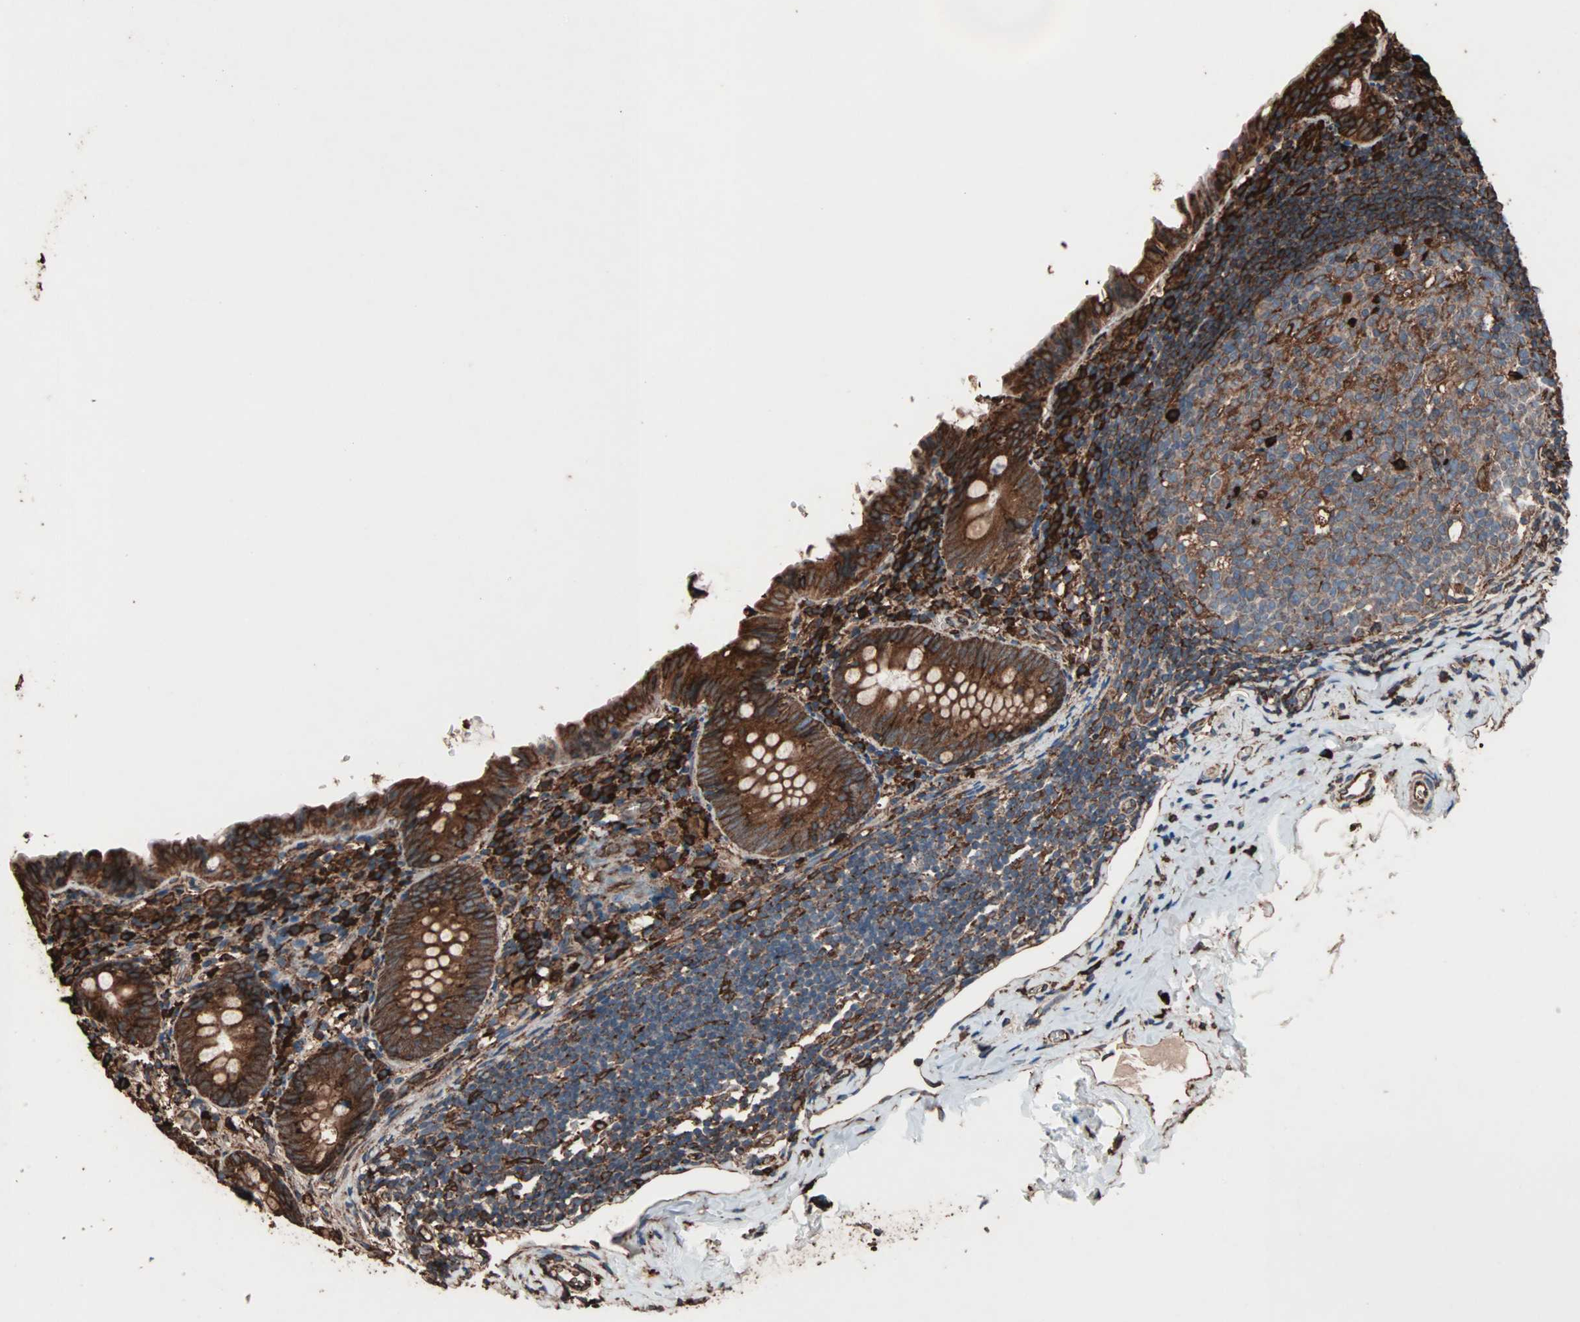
{"staining": {"intensity": "strong", "quantity": ">75%", "location": "cytoplasmic/membranous"}, "tissue": "appendix", "cell_type": "Glandular cells", "image_type": "normal", "snomed": [{"axis": "morphology", "description": "Normal tissue, NOS"}, {"axis": "topography", "description": "Appendix"}], "caption": "This histopathology image displays IHC staining of unremarkable human appendix, with high strong cytoplasmic/membranous expression in about >75% of glandular cells.", "gene": "HSP90B1", "patient": {"sex": "female", "age": 10}}